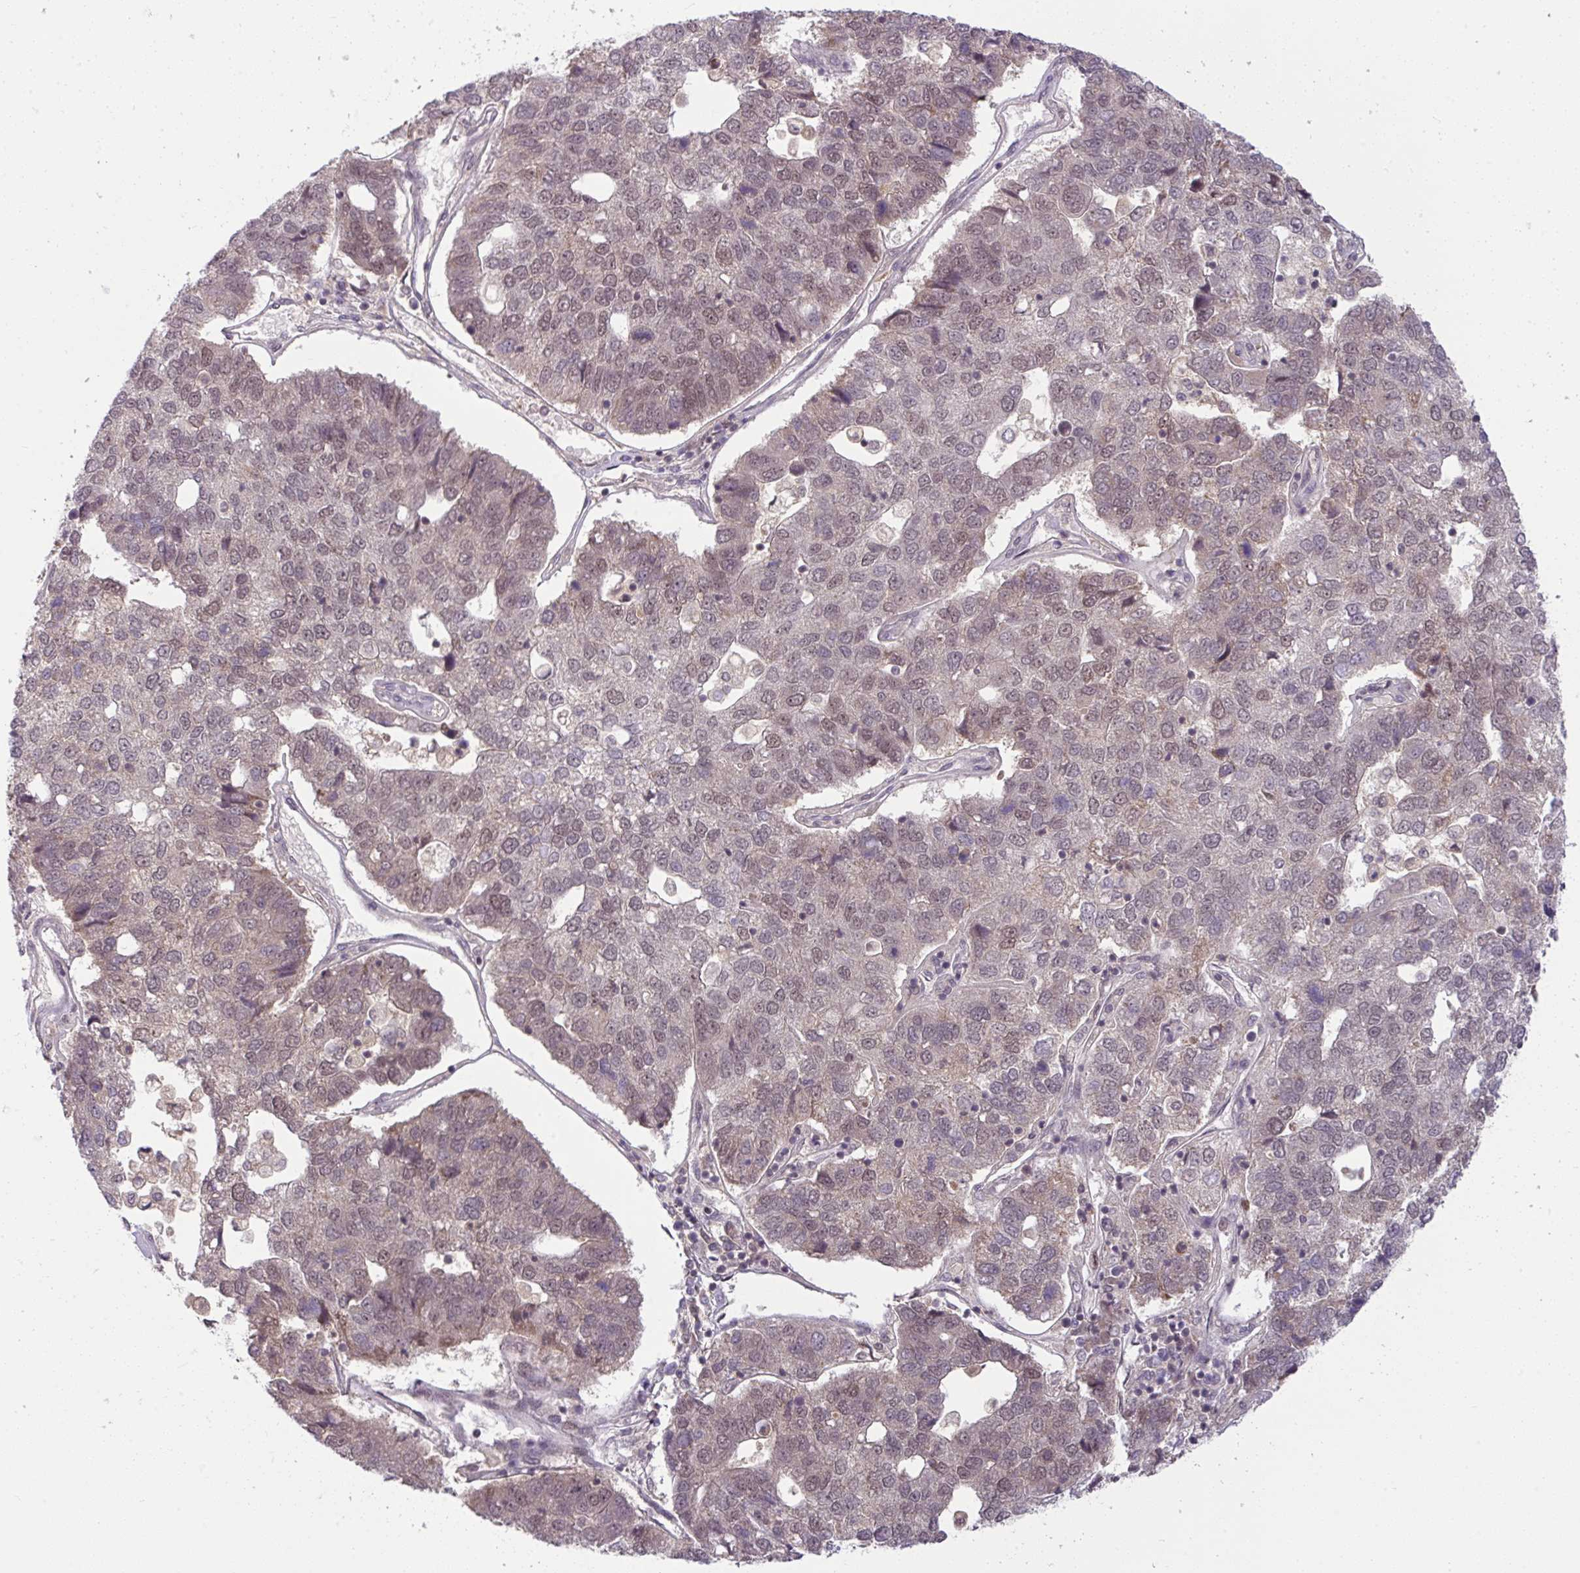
{"staining": {"intensity": "weak", "quantity": ">75%", "location": "cytoplasmic/membranous,nuclear"}, "tissue": "pancreatic cancer", "cell_type": "Tumor cells", "image_type": "cancer", "snomed": [{"axis": "morphology", "description": "Adenocarcinoma, NOS"}, {"axis": "topography", "description": "Pancreas"}], "caption": "A histopathology image of pancreatic adenocarcinoma stained for a protein shows weak cytoplasmic/membranous and nuclear brown staining in tumor cells.", "gene": "KLF2", "patient": {"sex": "female", "age": 61}}